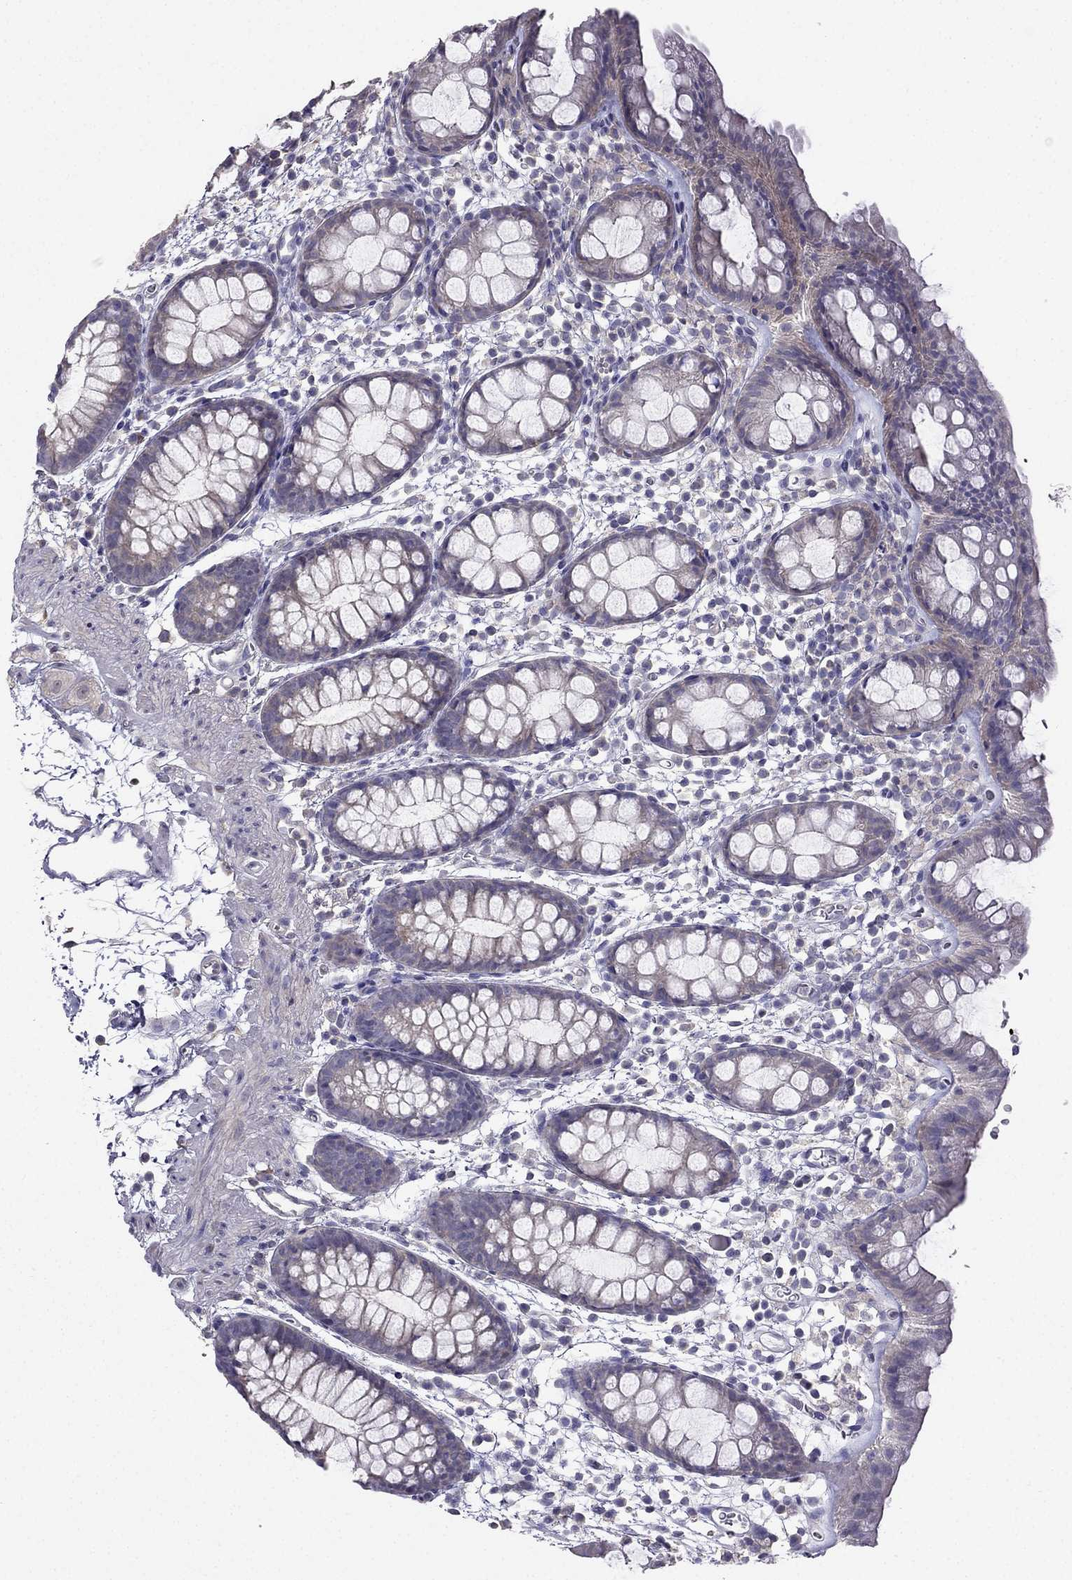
{"staining": {"intensity": "negative", "quantity": "none", "location": "none"}, "tissue": "rectum", "cell_type": "Glandular cells", "image_type": "normal", "snomed": [{"axis": "morphology", "description": "Normal tissue, NOS"}, {"axis": "topography", "description": "Rectum"}], "caption": "Histopathology image shows no significant protein expression in glandular cells of benign rectum.", "gene": "AS3MT", "patient": {"sex": "male", "age": 57}}